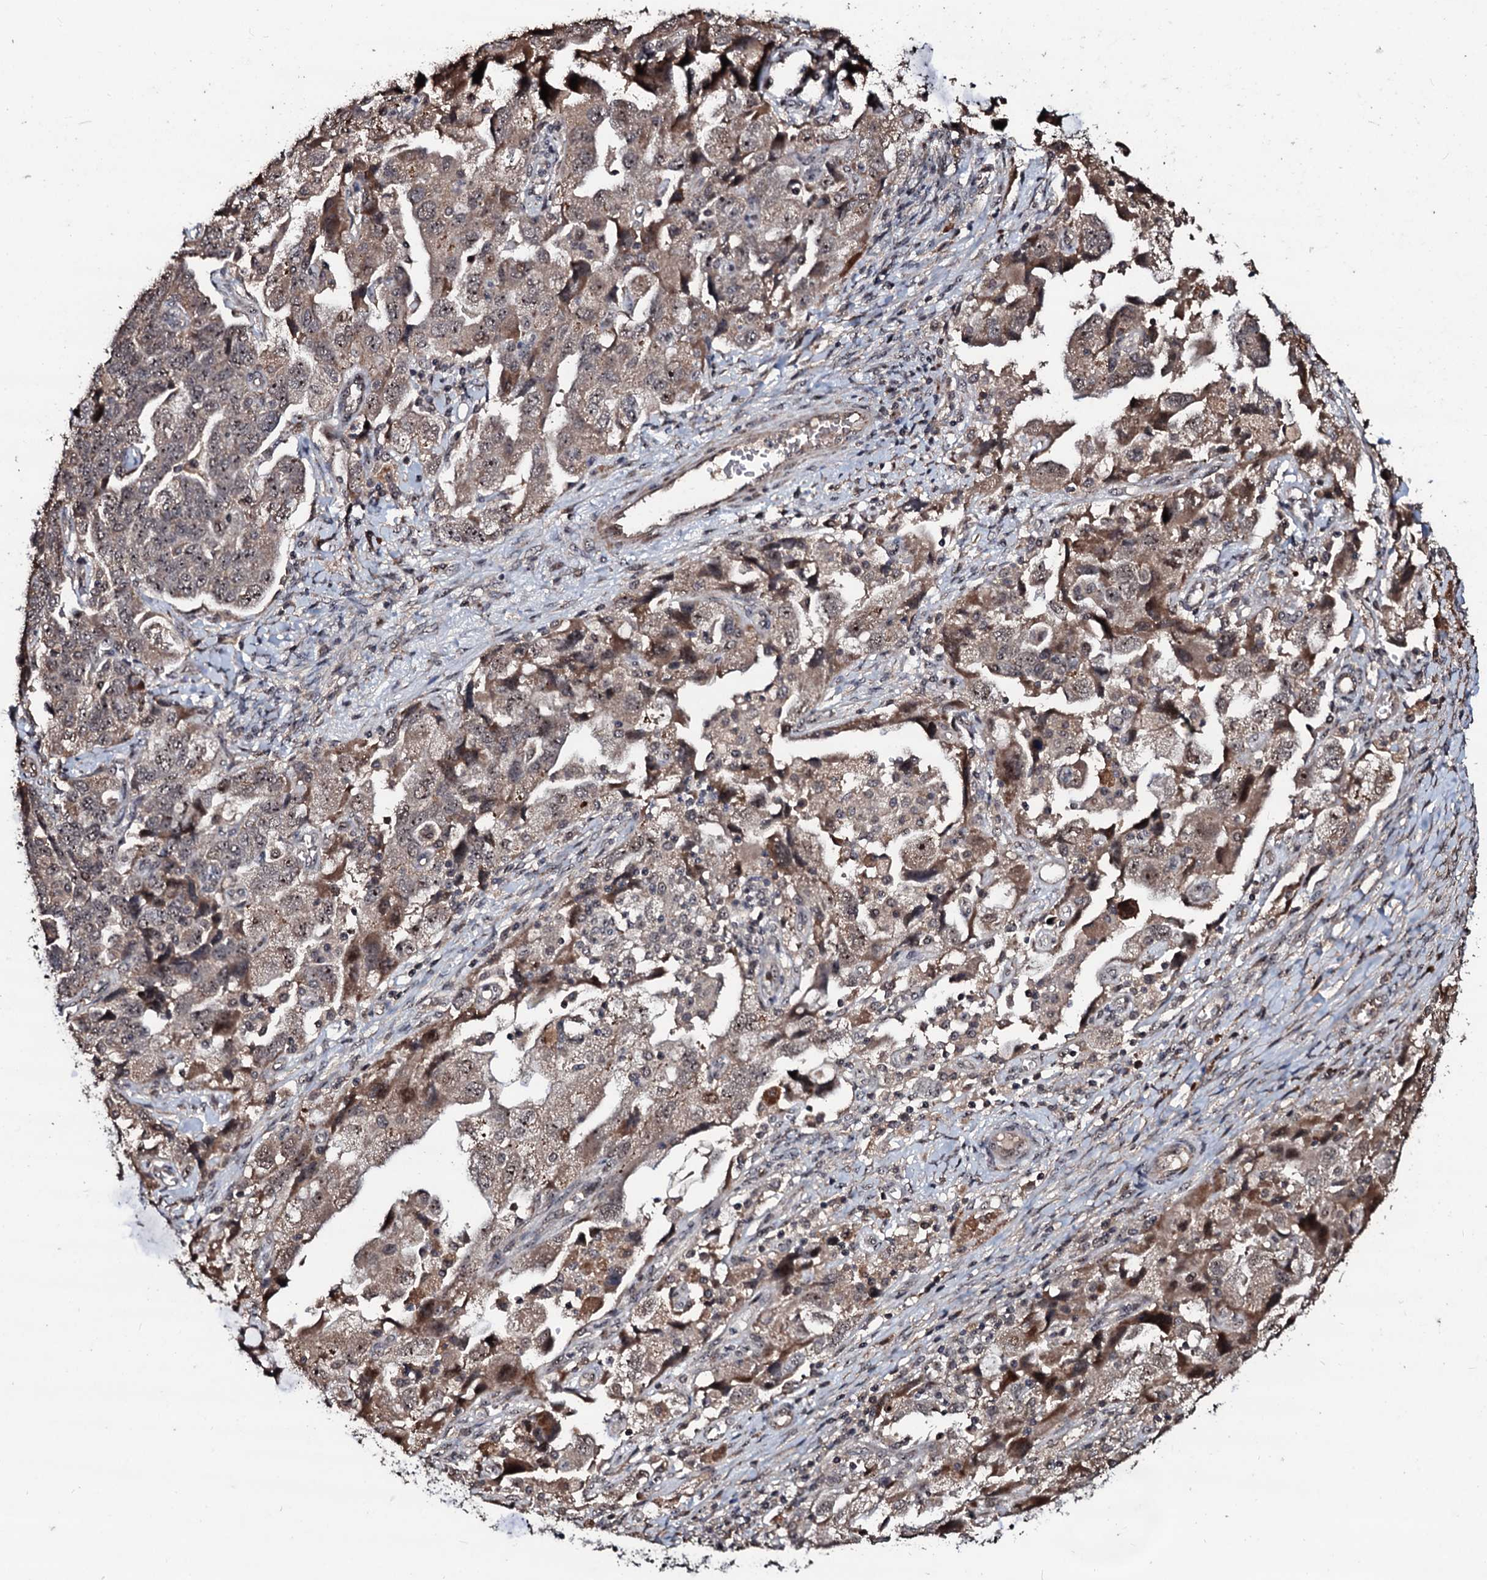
{"staining": {"intensity": "moderate", "quantity": ">75%", "location": "cytoplasmic/membranous,nuclear"}, "tissue": "ovarian cancer", "cell_type": "Tumor cells", "image_type": "cancer", "snomed": [{"axis": "morphology", "description": "Carcinoma, NOS"}, {"axis": "morphology", "description": "Cystadenocarcinoma, serous, NOS"}, {"axis": "topography", "description": "Ovary"}], "caption": "The photomicrograph demonstrates immunohistochemical staining of carcinoma (ovarian). There is moderate cytoplasmic/membranous and nuclear expression is present in approximately >75% of tumor cells. The staining was performed using DAB (3,3'-diaminobenzidine) to visualize the protein expression in brown, while the nuclei were stained in blue with hematoxylin (Magnification: 20x).", "gene": "SUPT7L", "patient": {"sex": "female", "age": 69}}